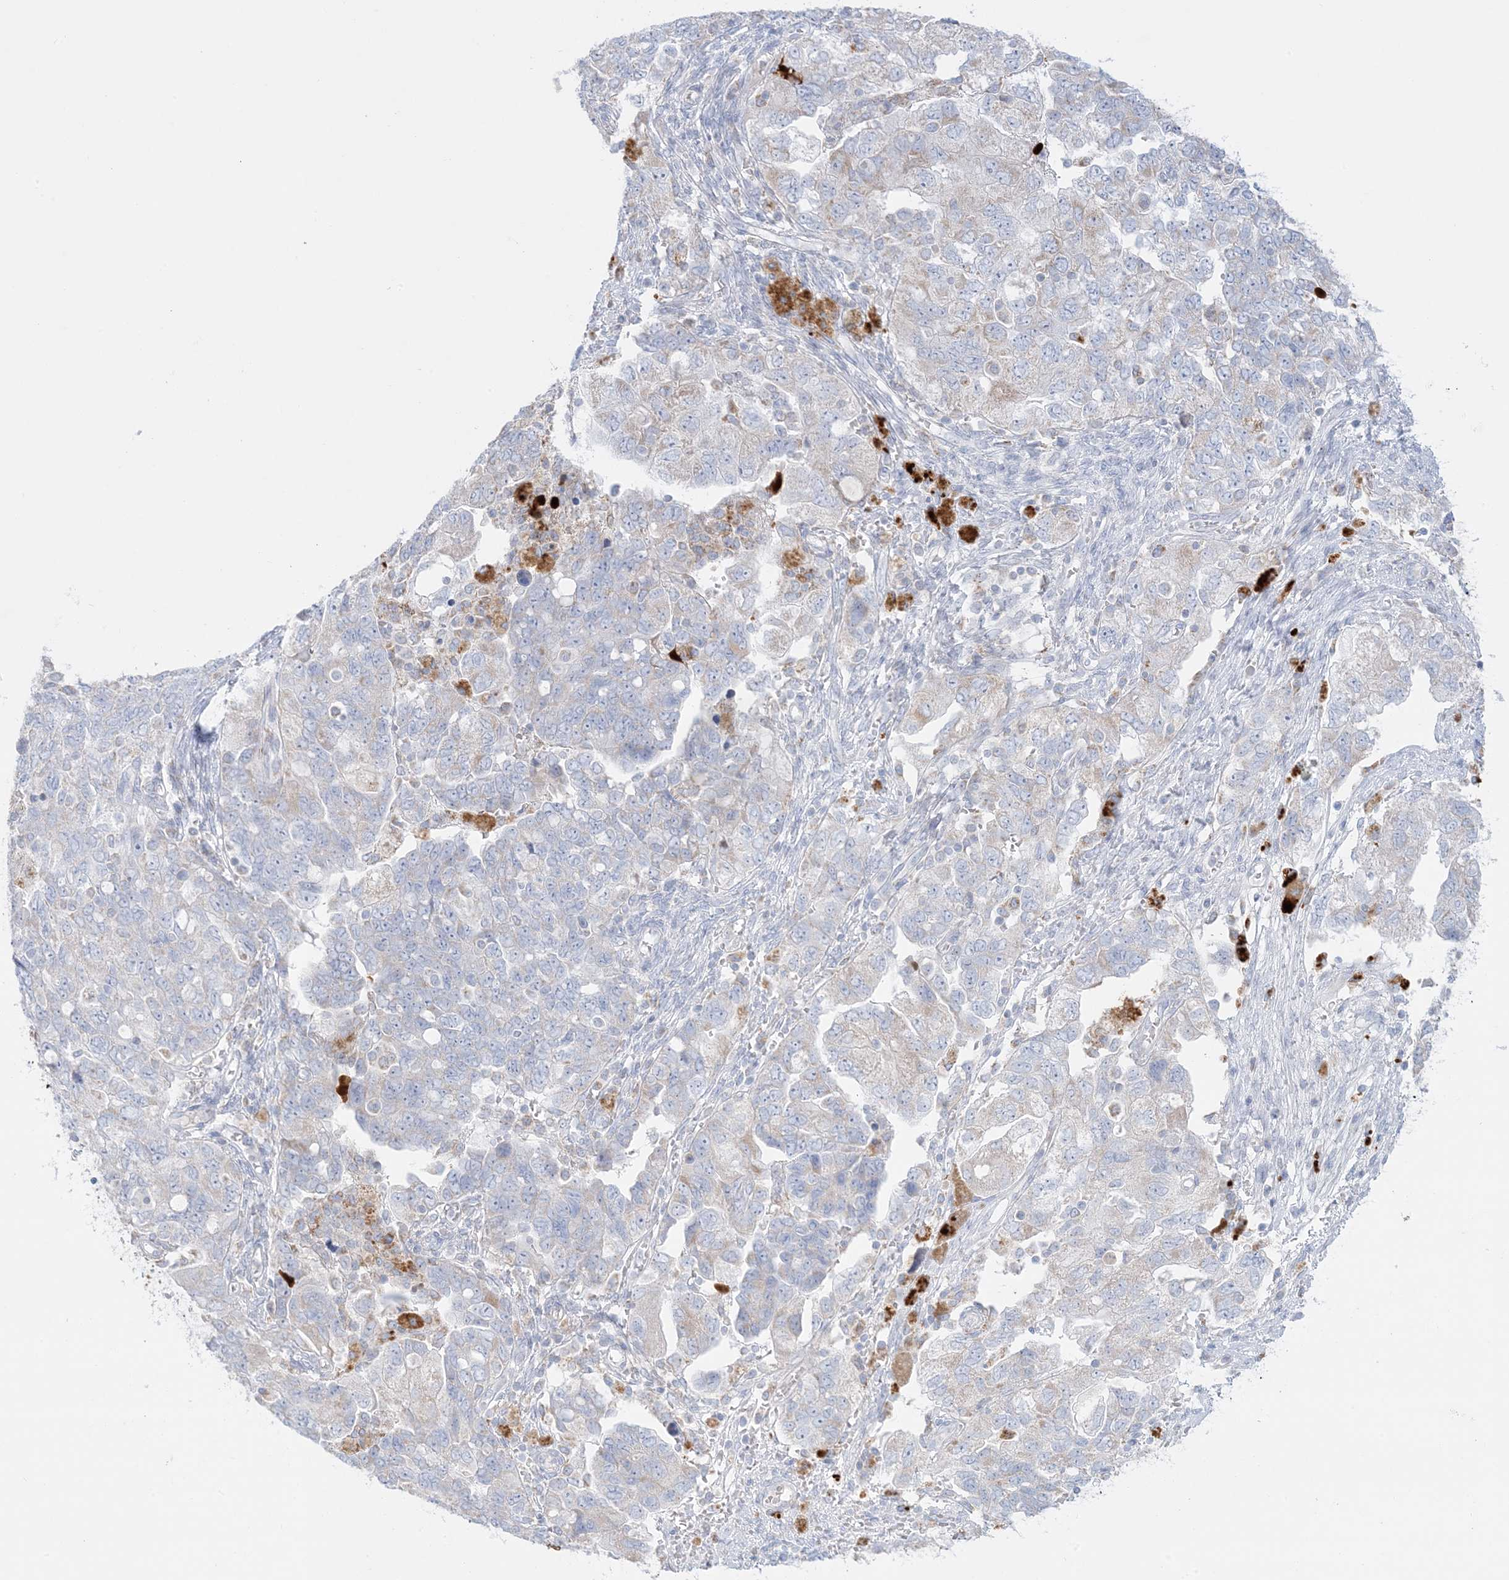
{"staining": {"intensity": "negative", "quantity": "none", "location": "none"}, "tissue": "ovarian cancer", "cell_type": "Tumor cells", "image_type": "cancer", "snomed": [{"axis": "morphology", "description": "Carcinoma, NOS"}, {"axis": "morphology", "description": "Cystadenocarcinoma, serous, NOS"}, {"axis": "topography", "description": "Ovary"}], "caption": "Tumor cells are negative for brown protein staining in serous cystadenocarcinoma (ovarian). (Brightfield microscopy of DAB (3,3'-diaminobenzidine) immunohistochemistry (IHC) at high magnification).", "gene": "KCTD6", "patient": {"sex": "female", "age": 69}}